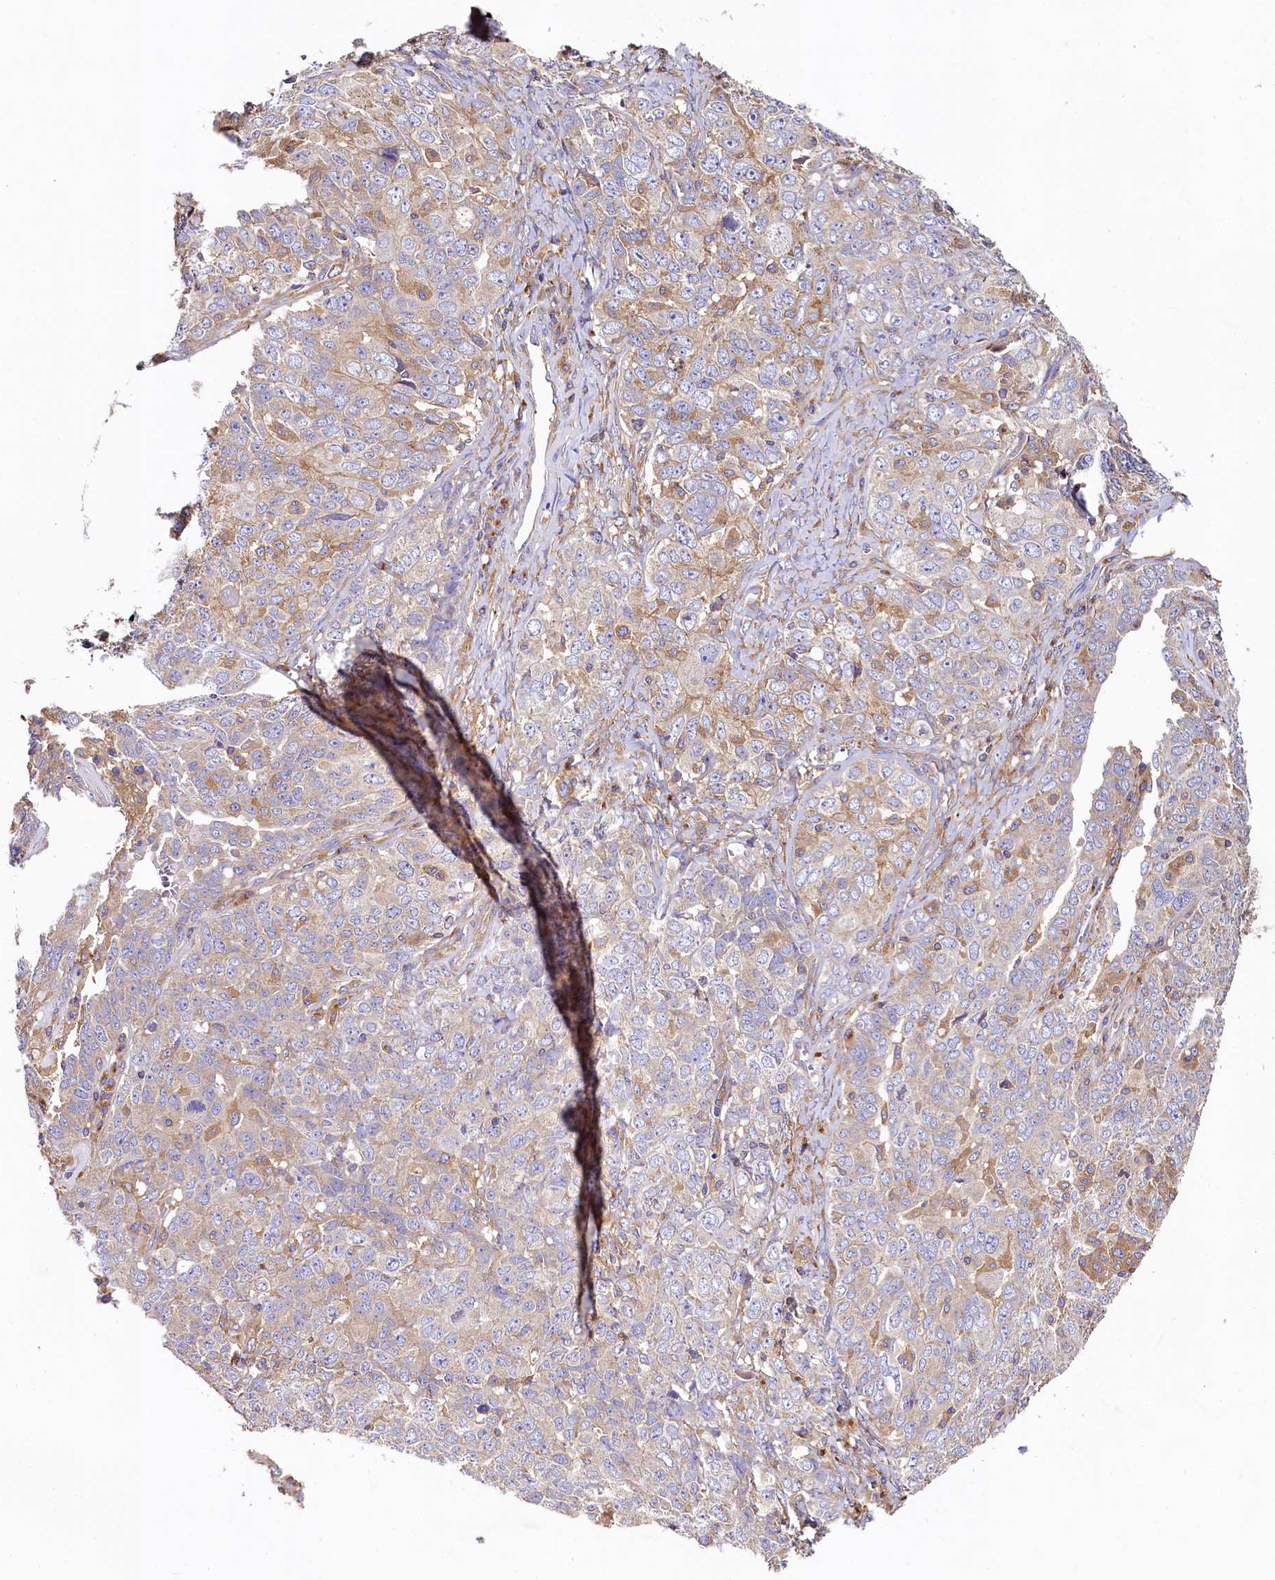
{"staining": {"intensity": "weak", "quantity": "<25%", "location": "cytoplasmic/membranous"}, "tissue": "ovarian cancer", "cell_type": "Tumor cells", "image_type": "cancer", "snomed": [{"axis": "morphology", "description": "Carcinoma, endometroid"}, {"axis": "topography", "description": "Ovary"}], "caption": "An immunohistochemistry image of ovarian cancer is shown. There is no staining in tumor cells of ovarian cancer.", "gene": "PPIP5K1", "patient": {"sex": "female", "age": 62}}